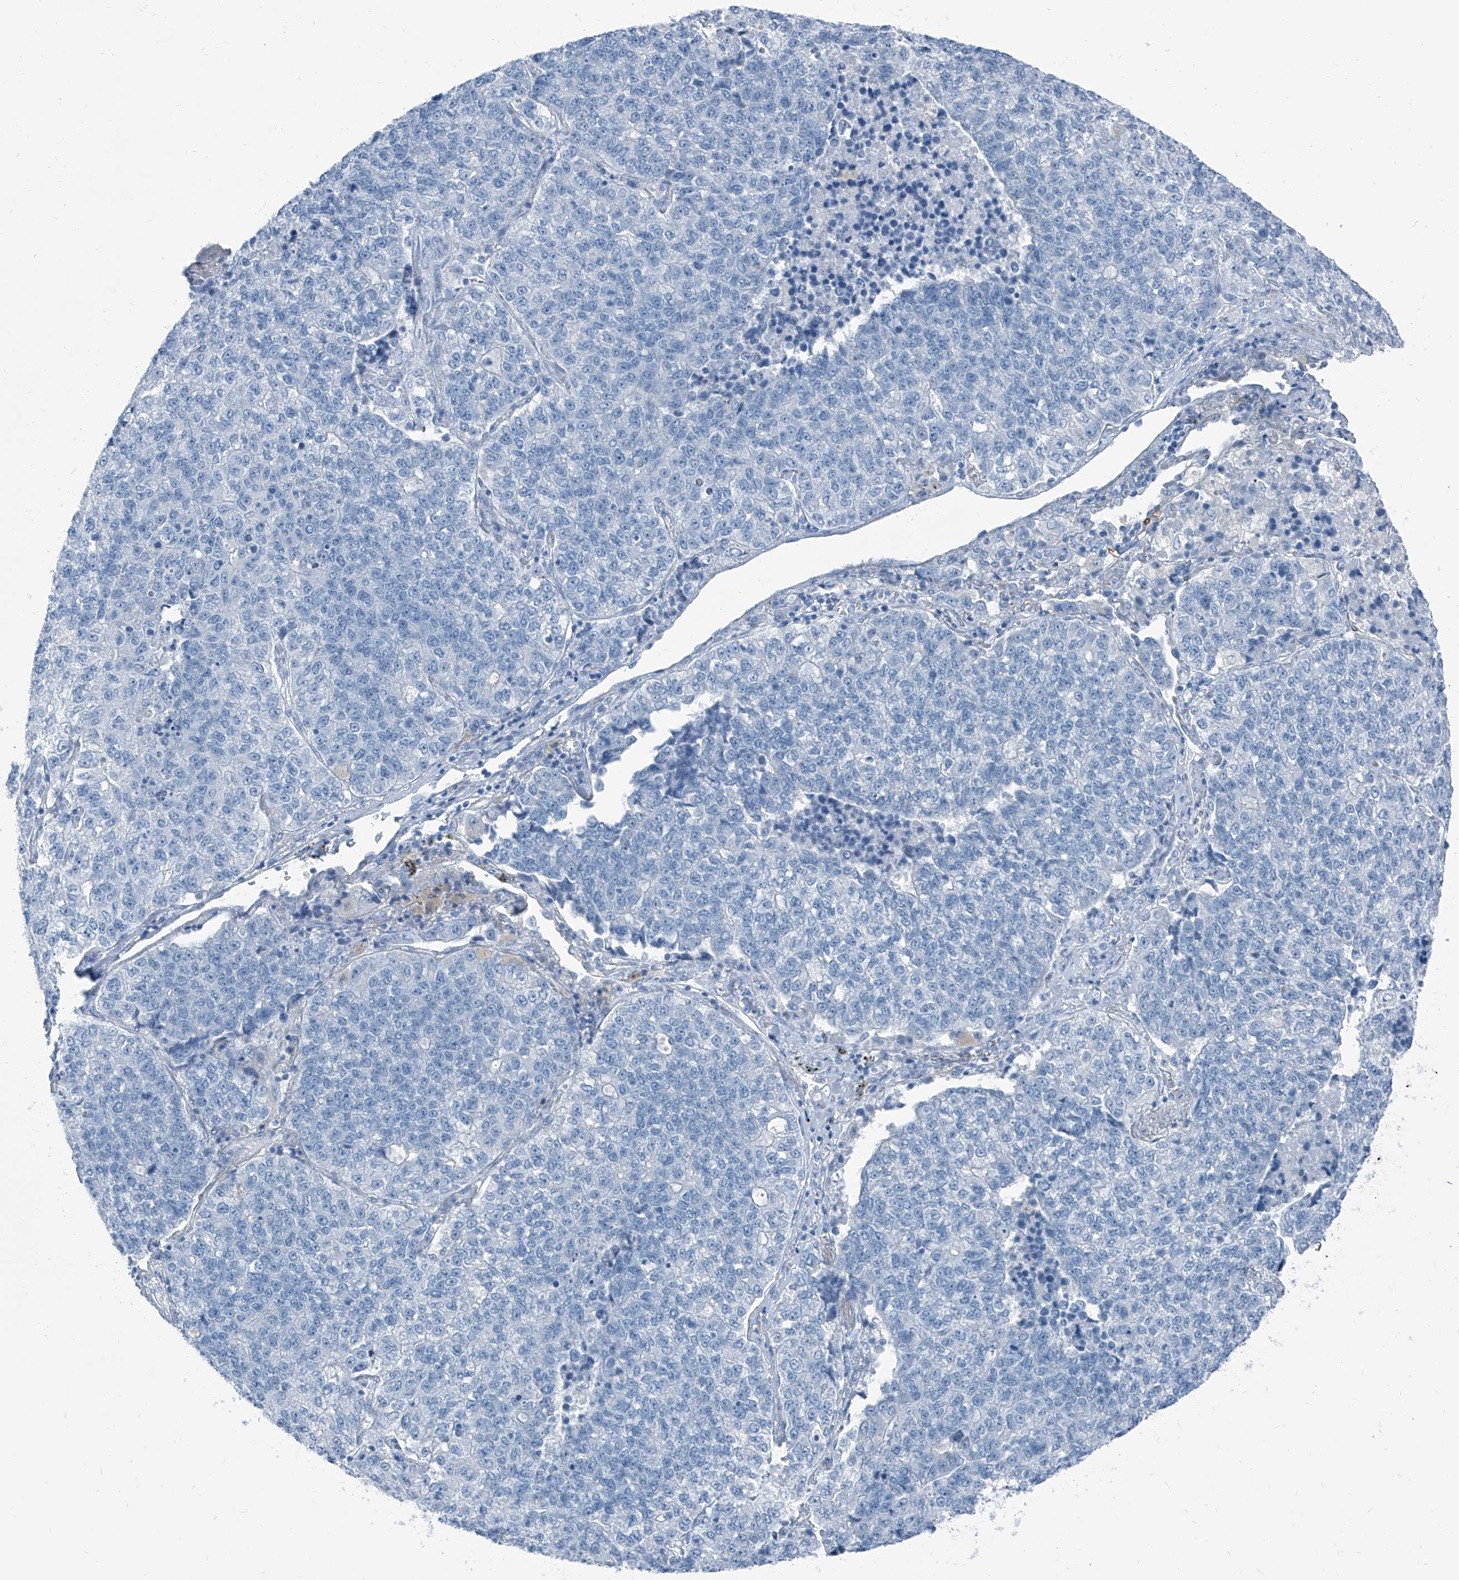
{"staining": {"intensity": "negative", "quantity": "none", "location": "none"}, "tissue": "lung cancer", "cell_type": "Tumor cells", "image_type": "cancer", "snomed": [{"axis": "morphology", "description": "Adenocarcinoma, NOS"}, {"axis": "topography", "description": "Lung"}], "caption": "Tumor cells are negative for brown protein staining in adenocarcinoma (lung). (DAB (3,3'-diaminobenzidine) IHC visualized using brightfield microscopy, high magnification).", "gene": "RGN", "patient": {"sex": "male", "age": 49}}